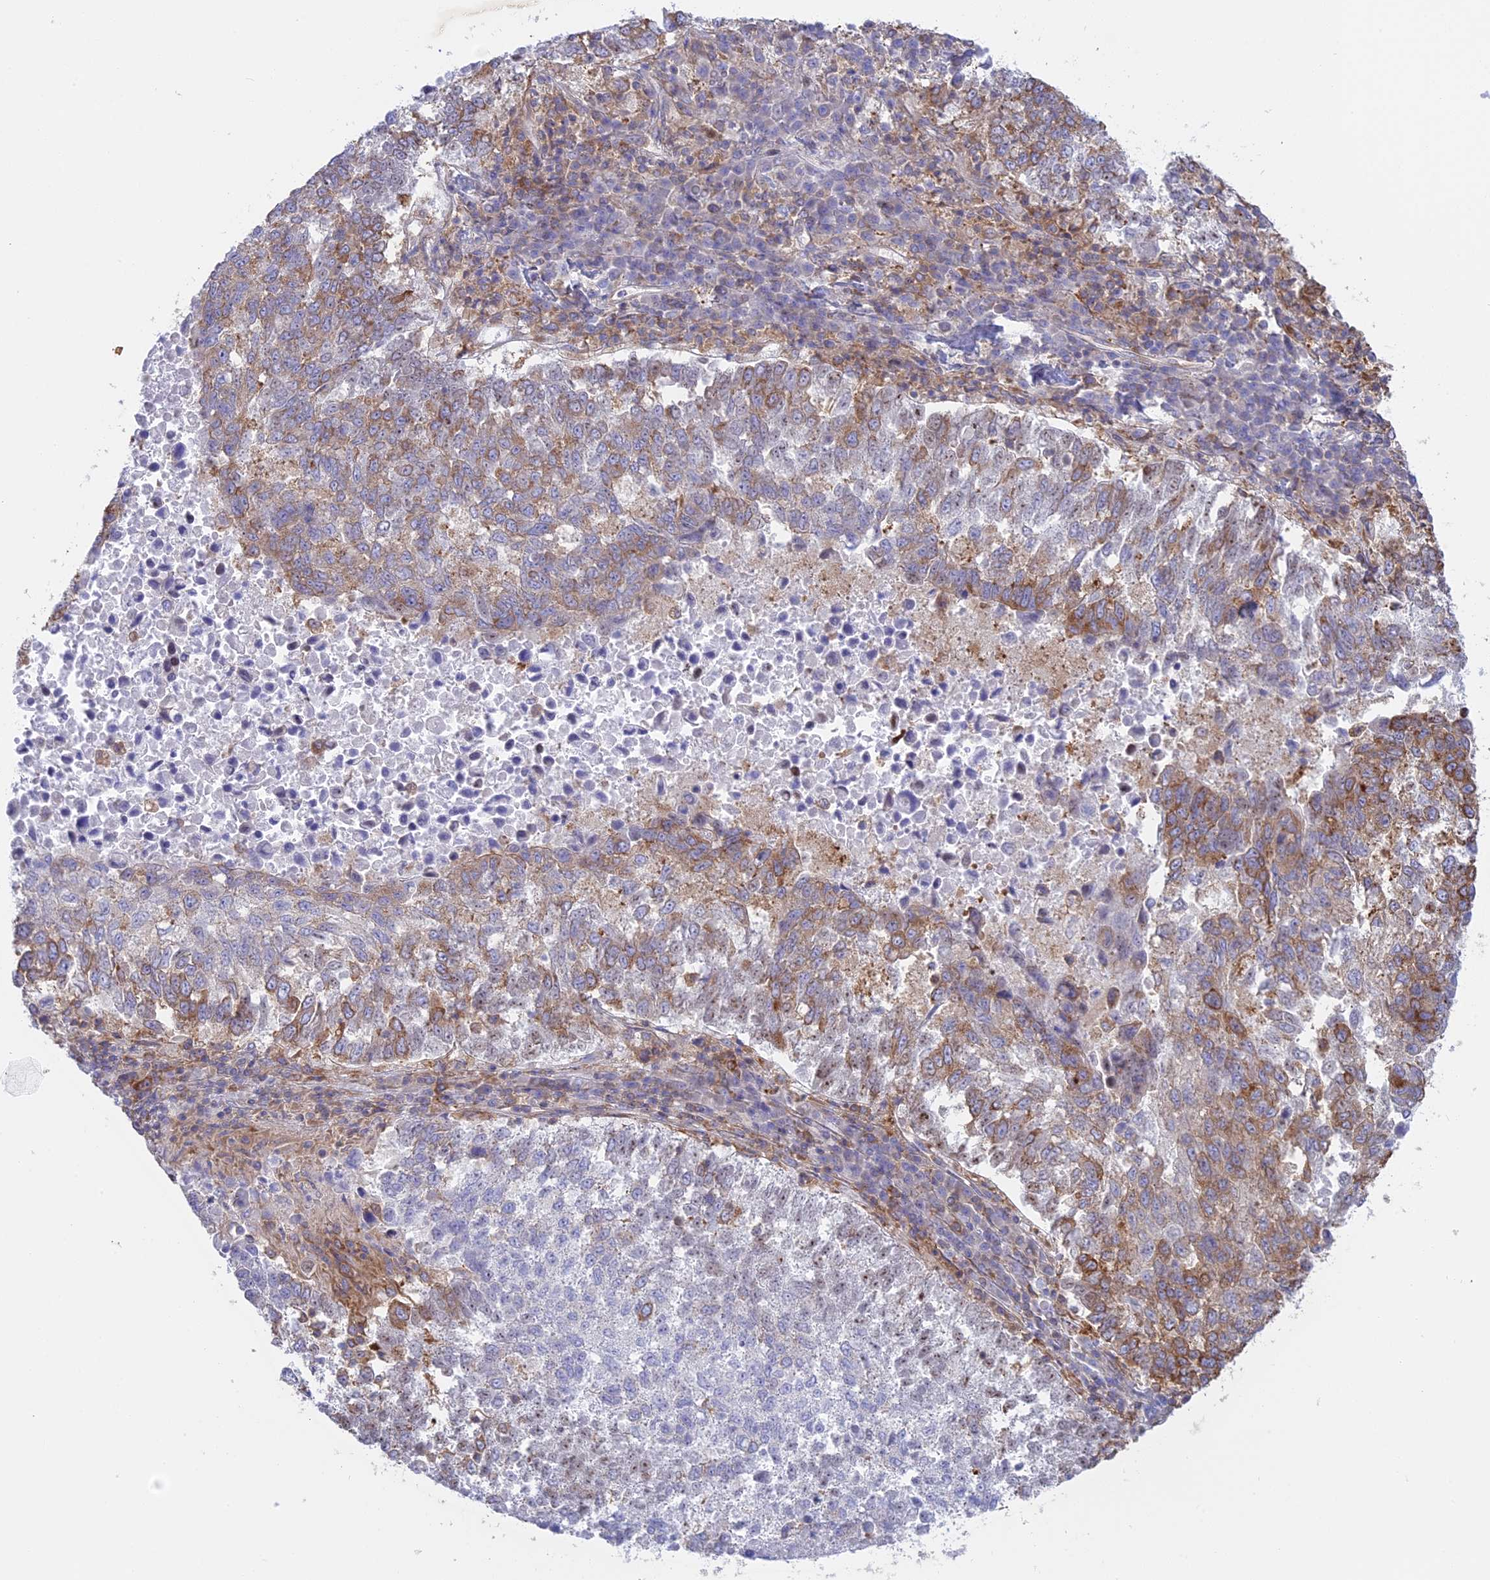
{"staining": {"intensity": "moderate", "quantity": "<25%", "location": "cytoplasmic/membranous"}, "tissue": "lung cancer", "cell_type": "Tumor cells", "image_type": "cancer", "snomed": [{"axis": "morphology", "description": "Squamous cell carcinoma, NOS"}, {"axis": "topography", "description": "Lung"}], "caption": "Moderate cytoplasmic/membranous protein expression is identified in about <25% of tumor cells in lung cancer (squamous cell carcinoma).", "gene": "GMIP", "patient": {"sex": "male", "age": 73}}